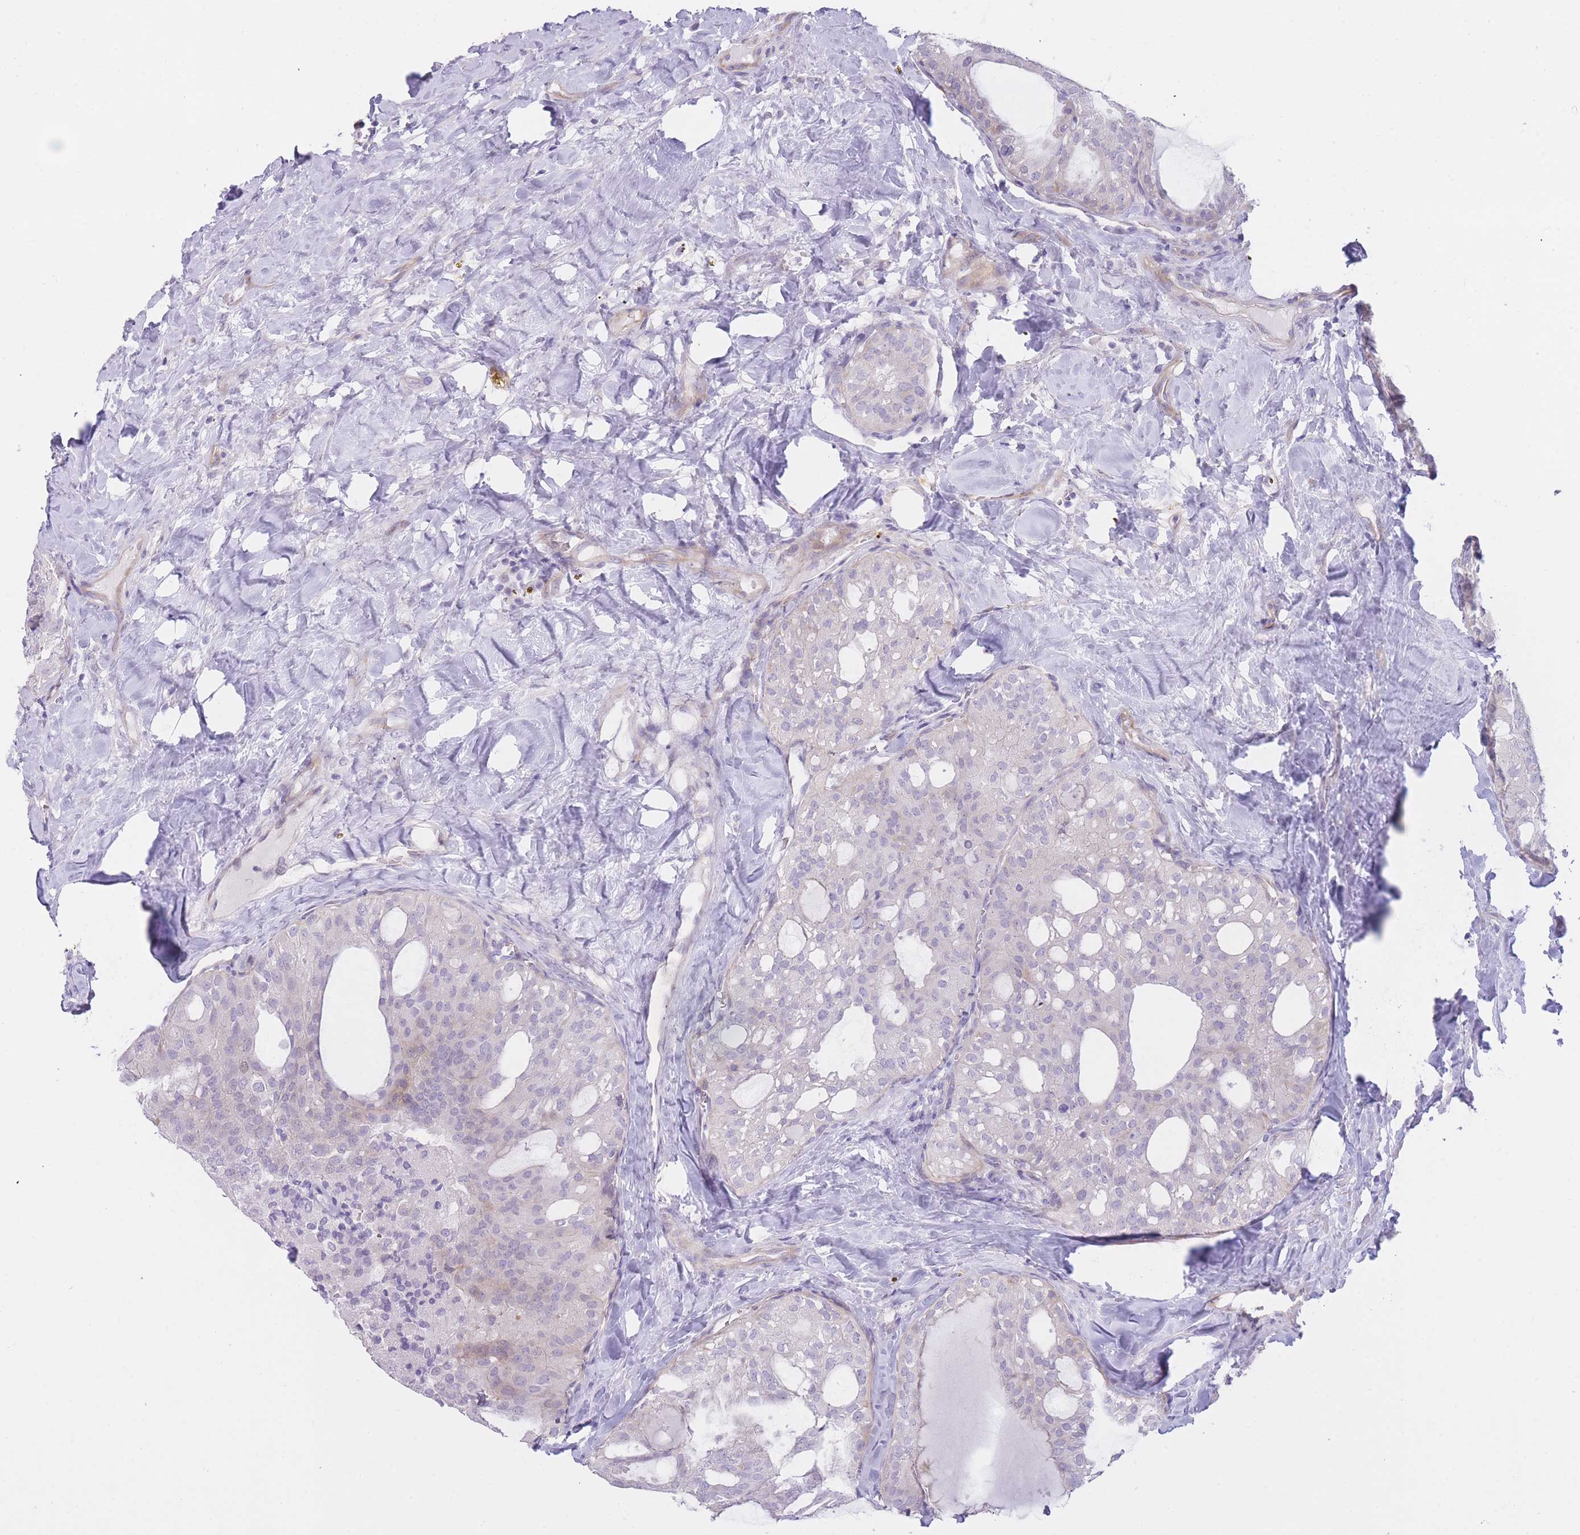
{"staining": {"intensity": "negative", "quantity": "none", "location": "none"}, "tissue": "thyroid cancer", "cell_type": "Tumor cells", "image_type": "cancer", "snomed": [{"axis": "morphology", "description": "Follicular adenoma carcinoma, NOS"}, {"axis": "topography", "description": "Thyroid gland"}], "caption": "A histopathology image of human thyroid follicular adenoma carcinoma is negative for staining in tumor cells.", "gene": "IMPG1", "patient": {"sex": "male", "age": 75}}